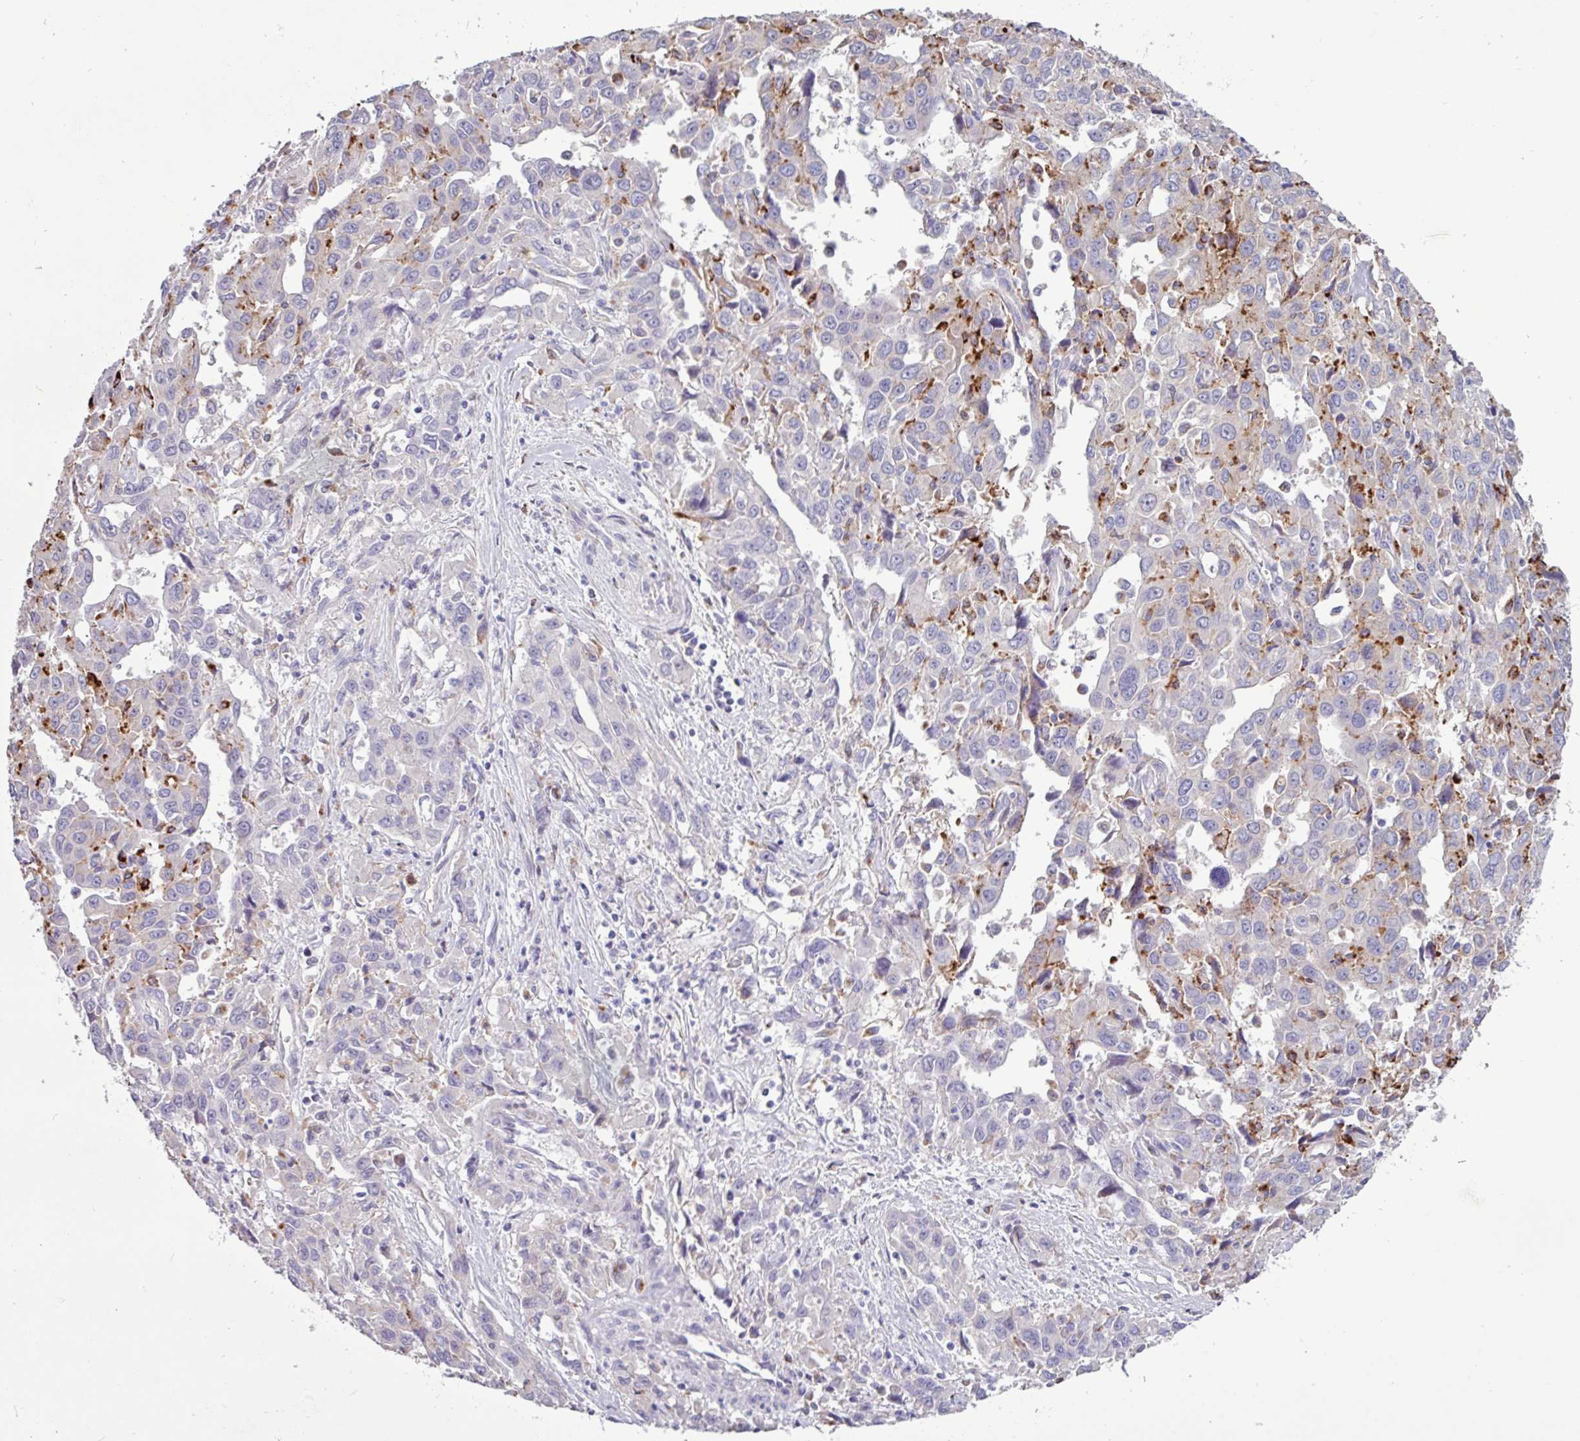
{"staining": {"intensity": "moderate", "quantity": "<25%", "location": "cytoplasmic/membranous"}, "tissue": "liver cancer", "cell_type": "Tumor cells", "image_type": "cancer", "snomed": [{"axis": "morphology", "description": "Carcinoma, Hepatocellular, NOS"}, {"axis": "topography", "description": "Liver"}], "caption": "A low amount of moderate cytoplasmic/membranous staining is present in approximately <25% of tumor cells in liver hepatocellular carcinoma tissue.", "gene": "AMIGO2", "patient": {"sex": "male", "age": 63}}